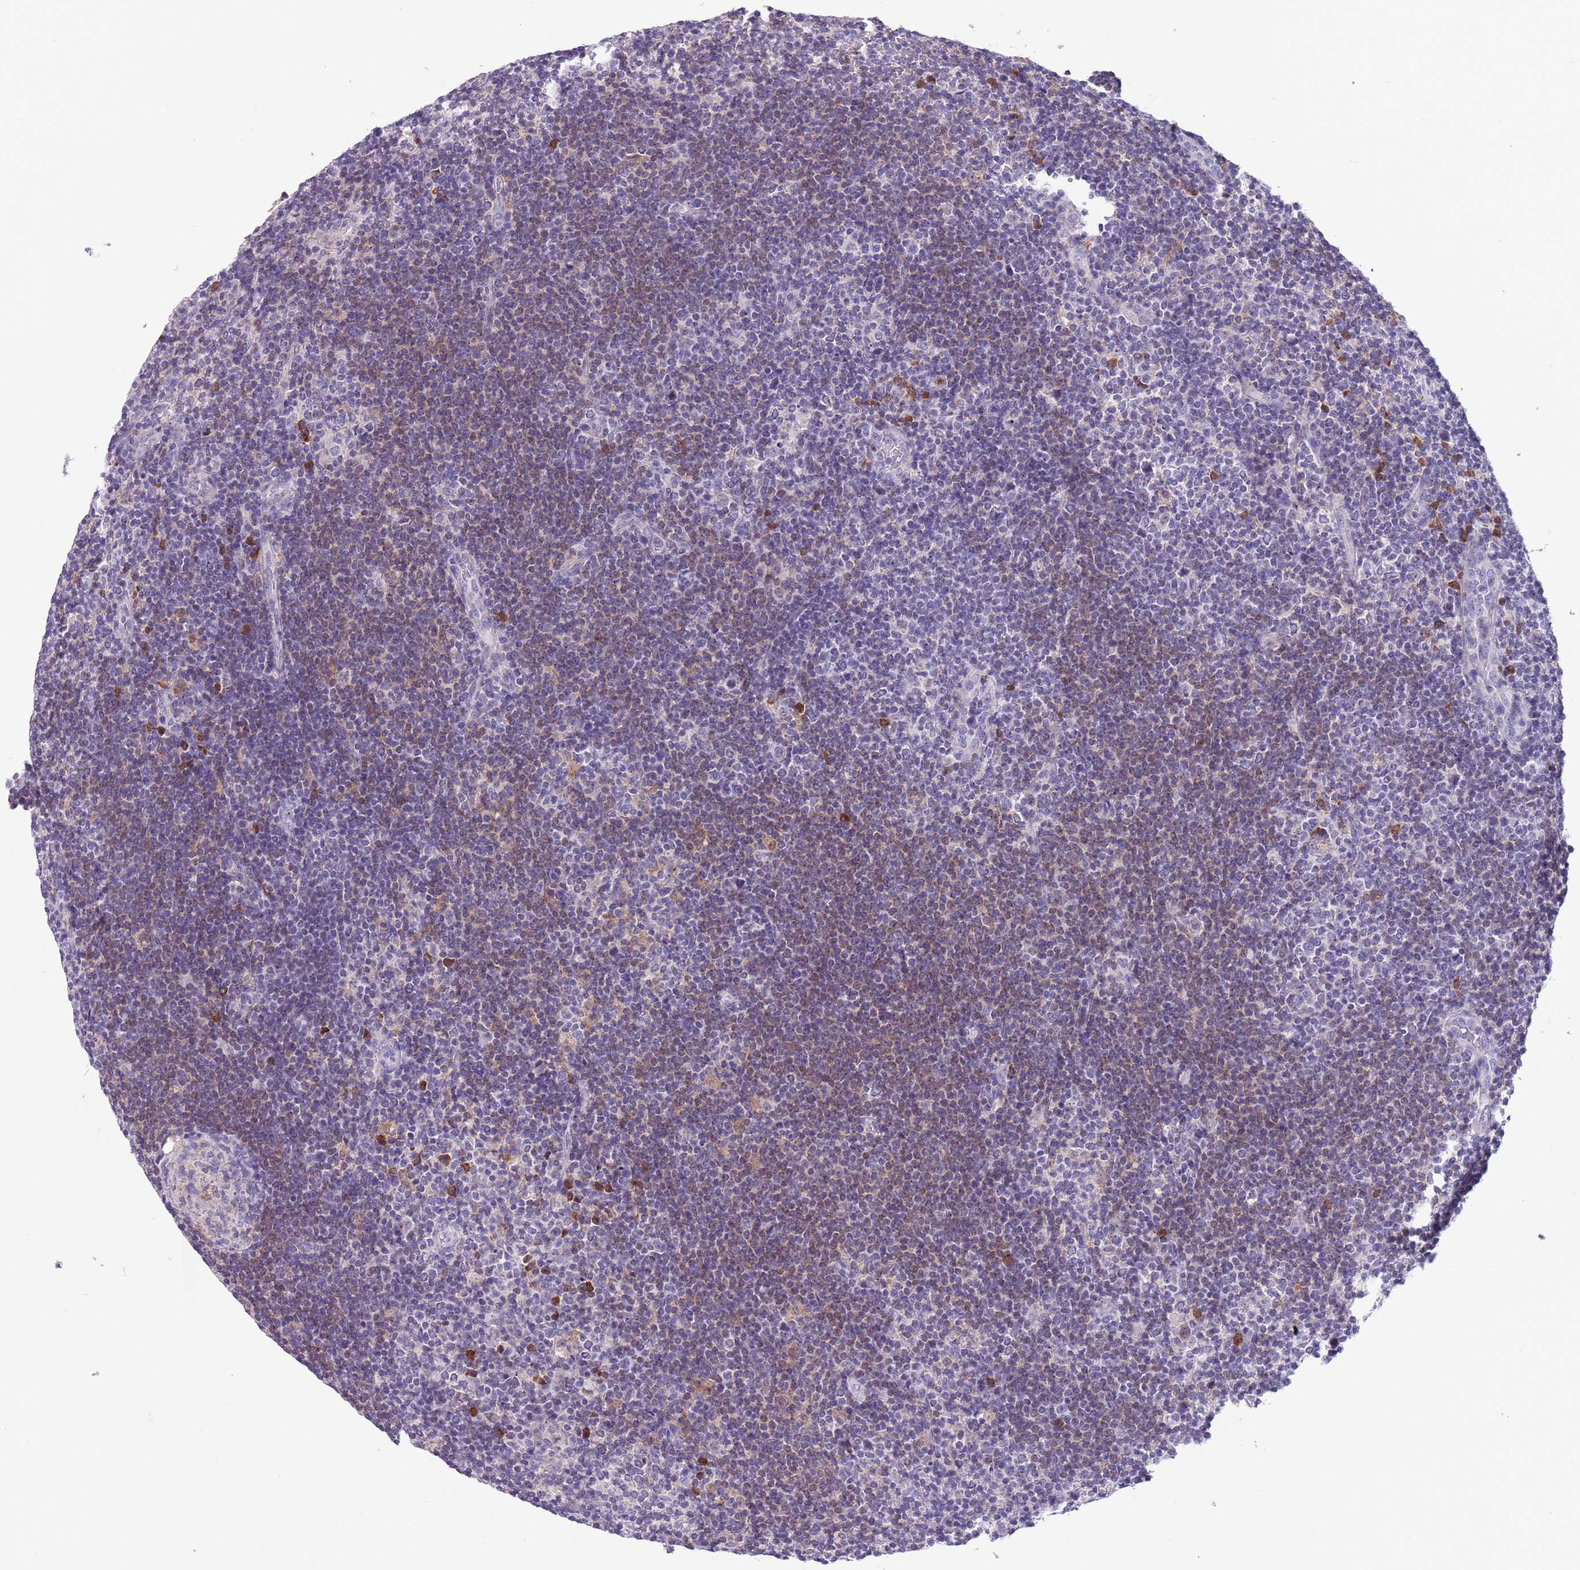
{"staining": {"intensity": "negative", "quantity": "none", "location": "none"}, "tissue": "lymphoma", "cell_type": "Tumor cells", "image_type": "cancer", "snomed": [{"axis": "morphology", "description": "Hodgkin's disease, NOS"}, {"axis": "topography", "description": "Lymph node"}], "caption": "High power microscopy histopathology image of an IHC image of Hodgkin's disease, revealing no significant staining in tumor cells.", "gene": "PFKFB2", "patient": {"sex": "female", "age": 57}}